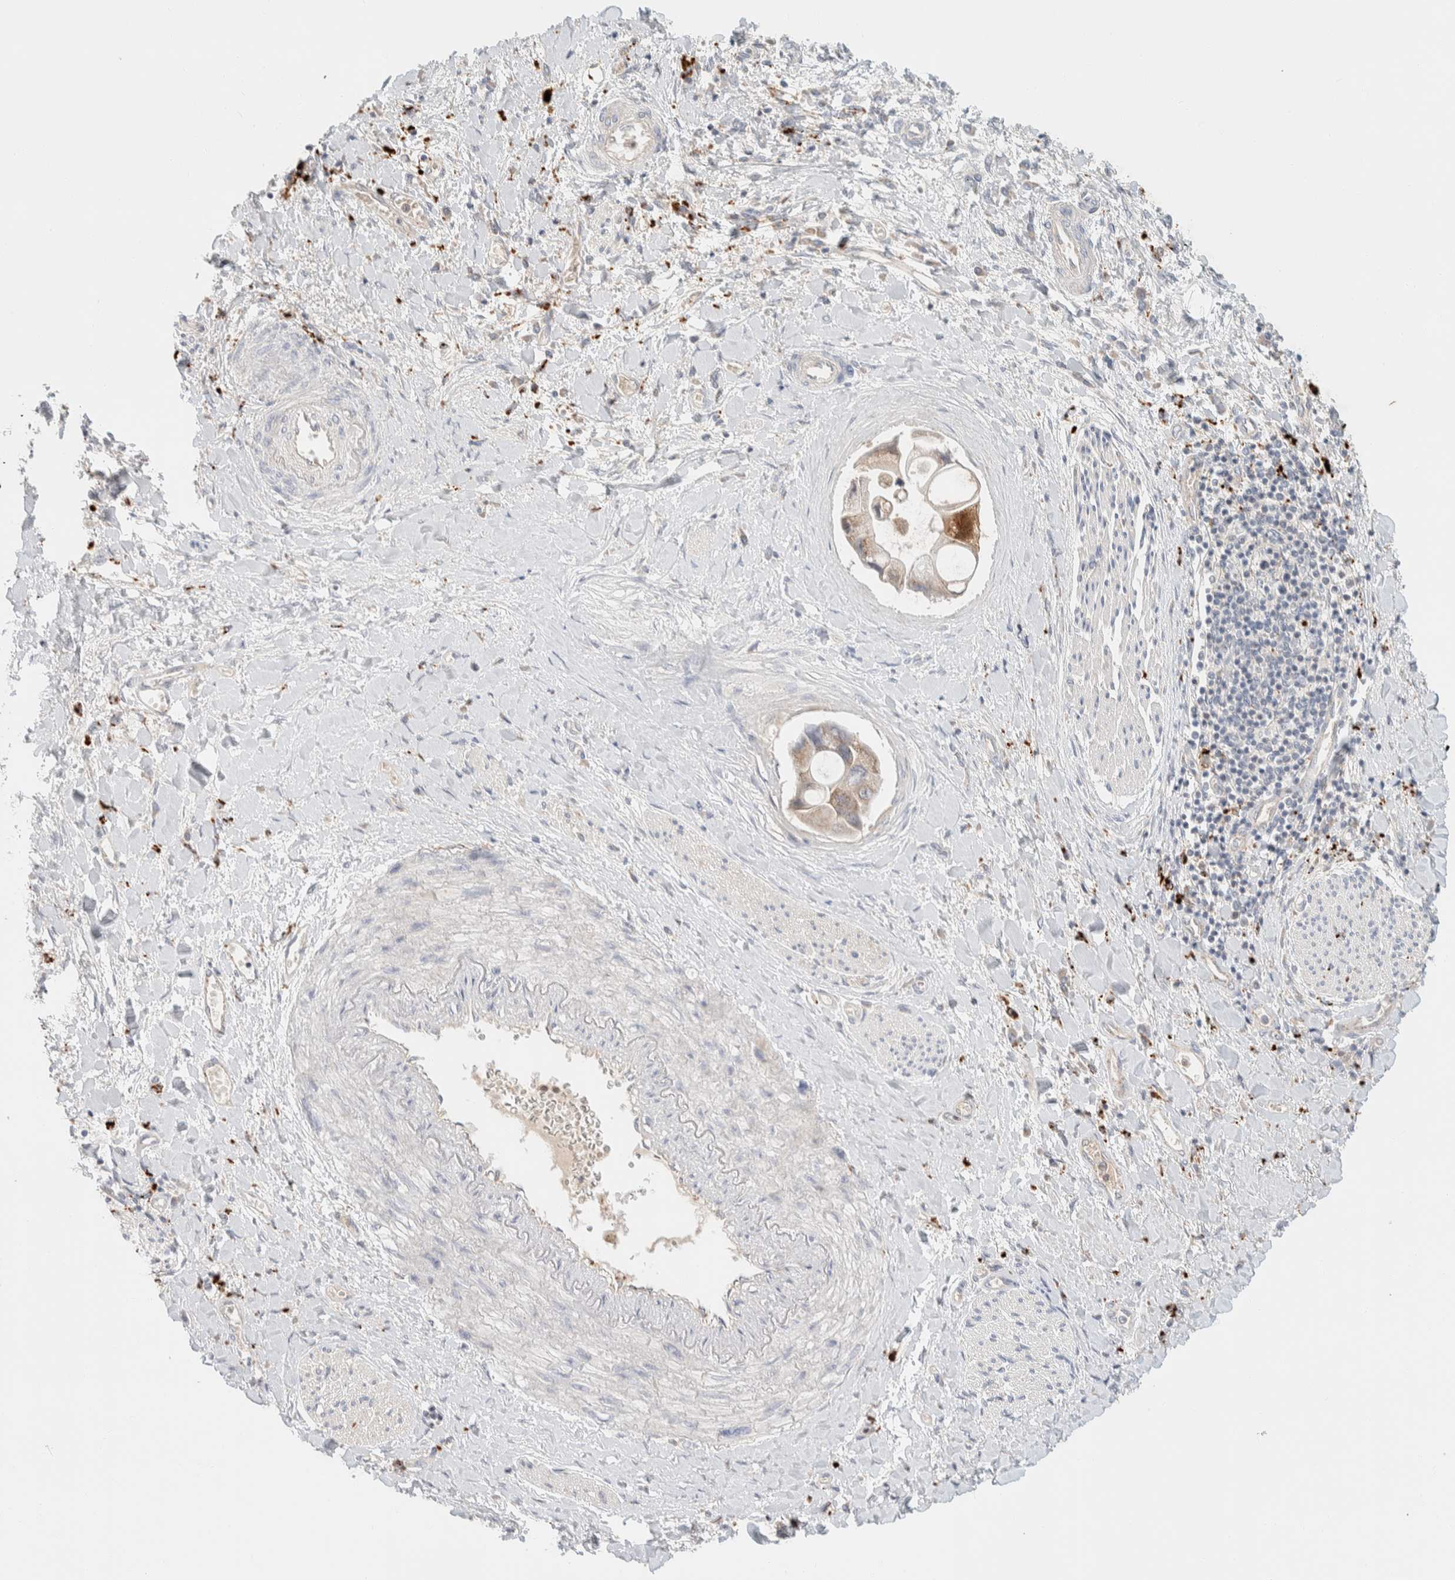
{"staining": {"intensity": "weak", "quantity": "25%-75%", "location": "cytoplasmic/membranous"}, "tissue": "liver cancer", "cell_type": "Tumor cells", "image_type": "cancer", "snomed": [{"axis": "morphology", "description": "Cholangiocarcinoma"}, {"axis": "topography", "description": "Liver"}], "caption": "Immunohistochemistry (IHC) micrograph of human liver cancer (cholangiocarcinoma) stained for a protein (brown), which demonstrates low levels of weak cytoplasmic/membranous staining in approximately 25%-75% of tumor cells.", "gene": "GCLM", "patient": {"sex": "male", "age": 50}}